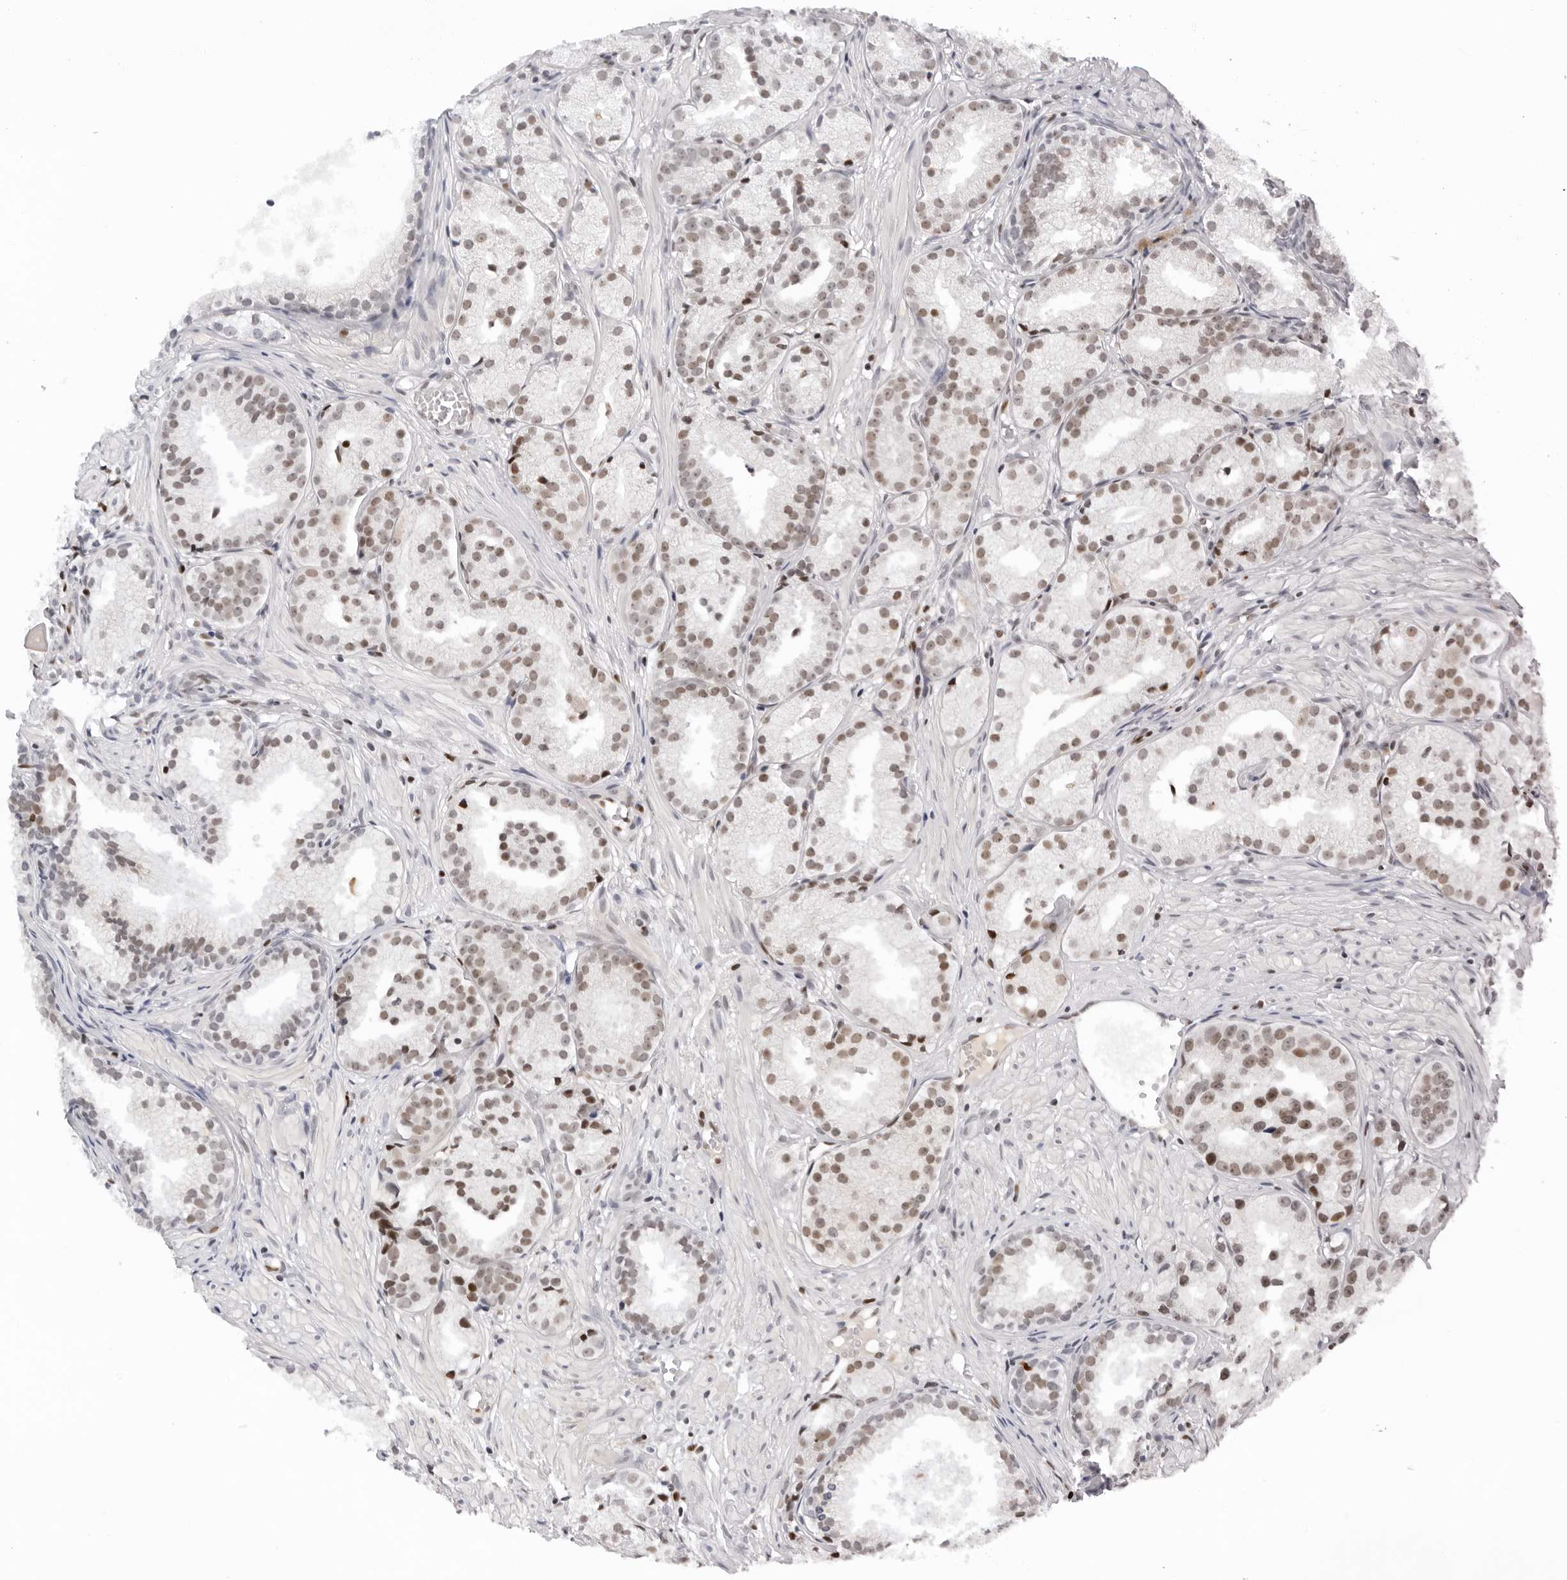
{"staining": {"intensity": "weak", "quantity": ">75%", "location": "nuclear"}, "tissue": "prostate cancer", "cell_type": "Tumor cells", "image_type": "cancer", "snomed": [{"axis": "morphology", "description": "Adenocarcinoma, Low grade"}, {"axis": "topography", "description": "Prostate"}], "caption": "The immunohistochemical stain labels weak nuclear expression in tumor cells of adenocarcinoma (low-grade) (prostate) tissue. Using DAB (brown) and hematoxylin (blue) stains, captured at high magnification using brightfield microscopy.", "gene": "OGG1", "patient": {"sex": "male", "age": 88}}